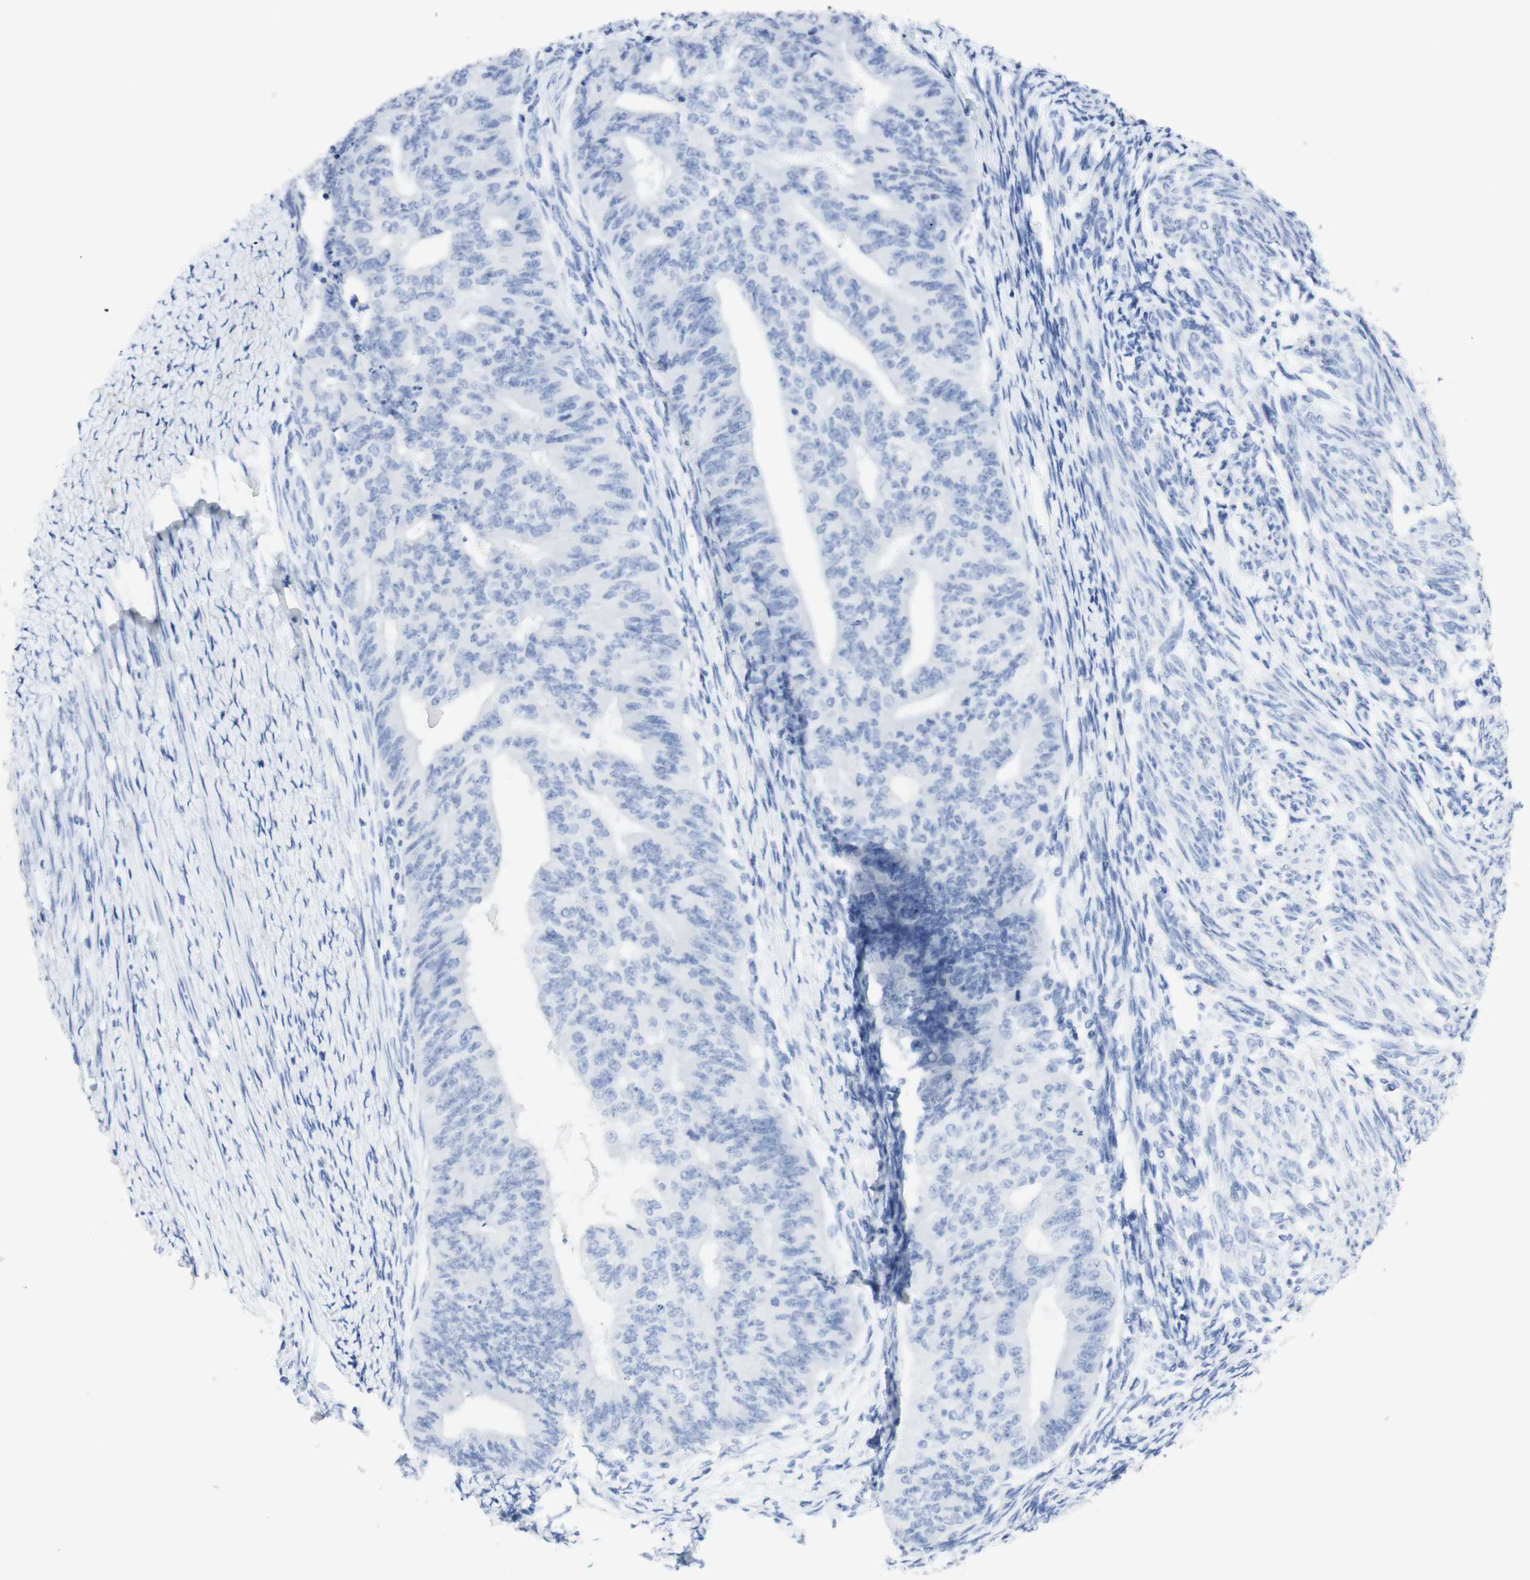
{"staining": {"intensity": "negative", "quantity": "none", "location": "none"}, "tissue": "endometrial cancer", "cell_type": "Tumor cells", "image_type": "cancer", "snomed": [{"axis": "morphology", "description": "Adenocarcinoma, NOS"}, {"axis": "topography", "description": "Endometrium"}], "caption": "This is a image of IHC staining of endometrial cancer, which shows no expression in tumor cells. Brightfield microscopy of immunohistochemistry (IHC) stained with DAB (3,3'-diaminobenzidine) (brown) and hematoxylin (blue), captured at high magnification.", "gene": "TPO", "patient": {"sex": "female", "age": 32}}